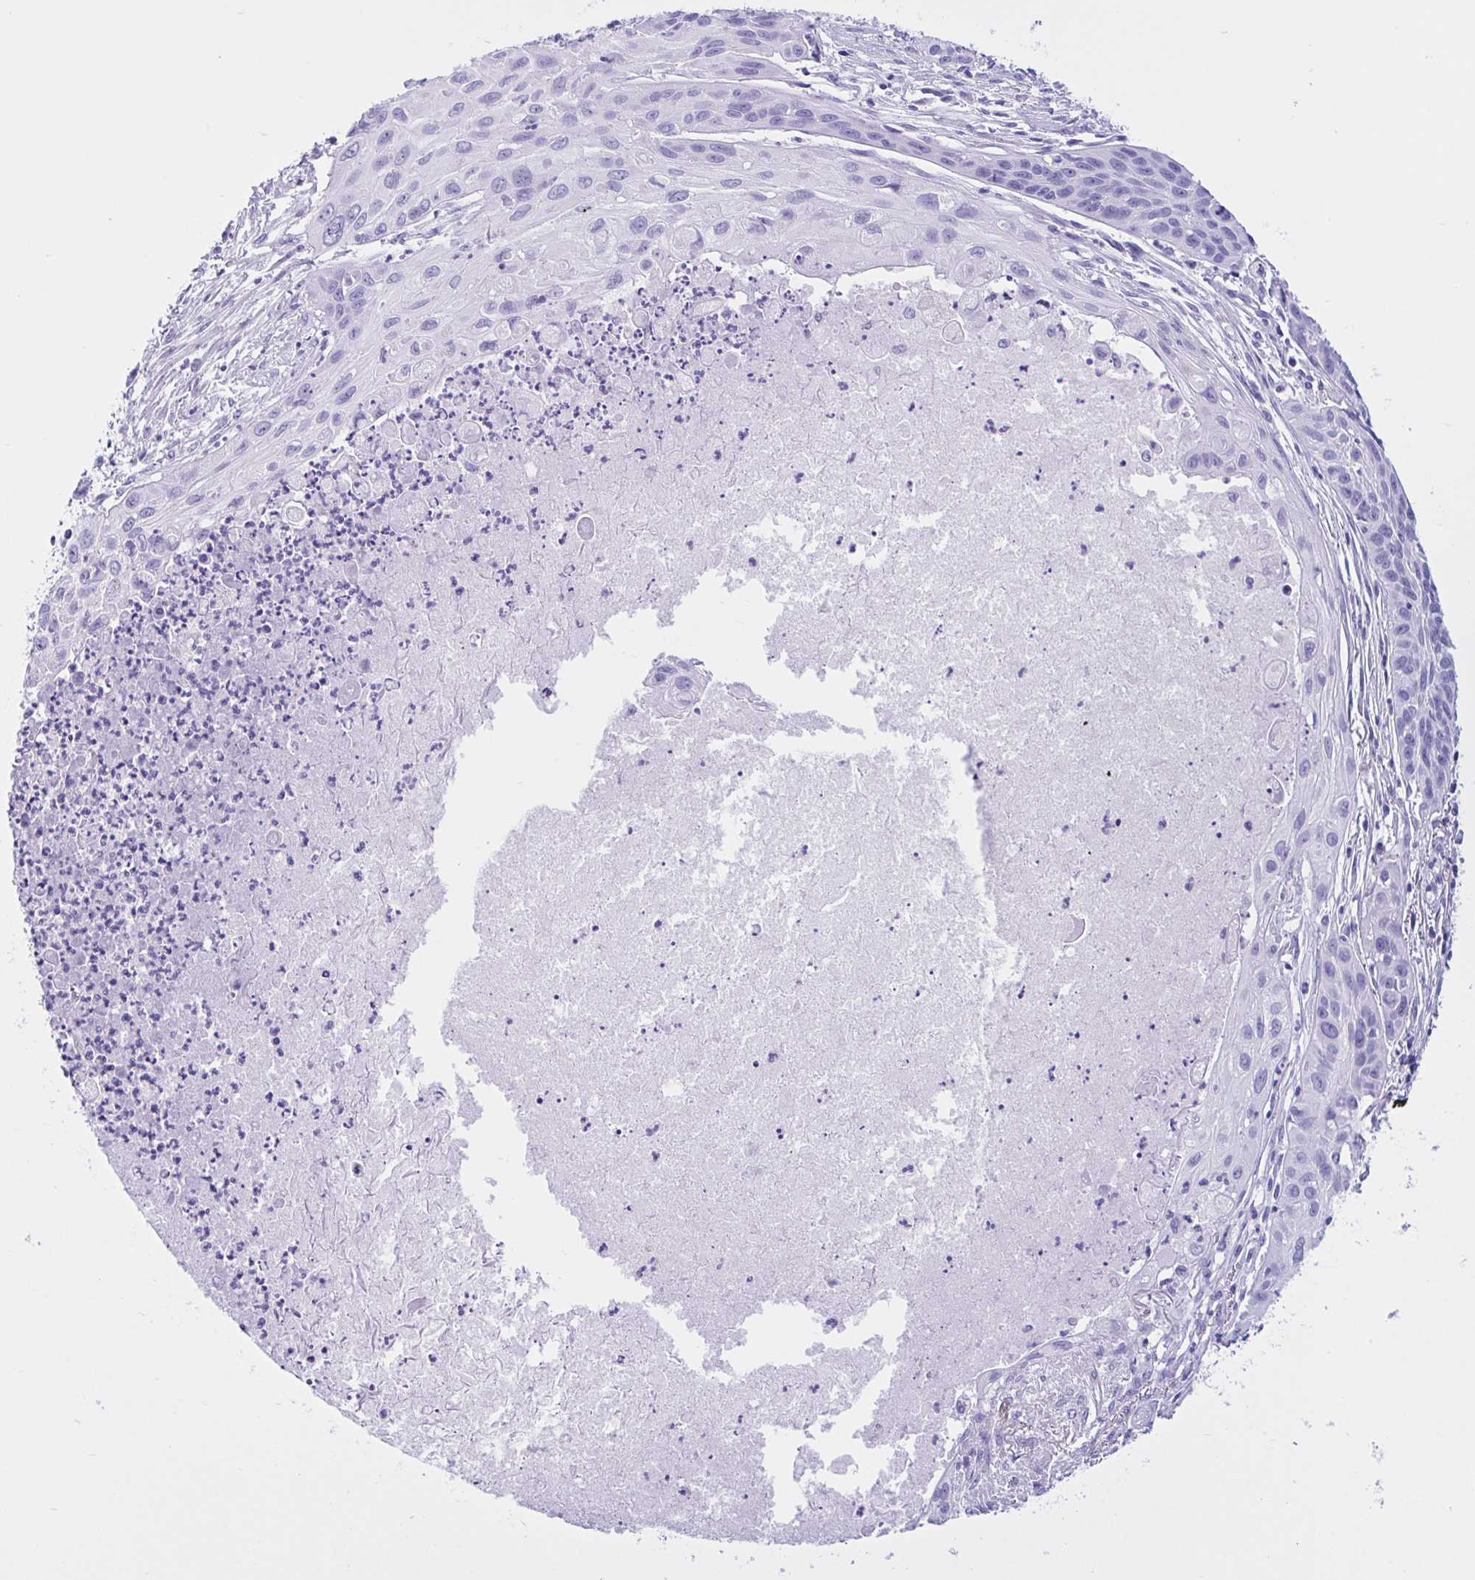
{"staining": {"intensity": "negative", "quantity": "none", "location": "none"}, "tissue": "lung cancer", "cell_type": "Tumor cells", "image_type": "cancer", "snomed": [{"axis": "morphology", "description": "Squamous cell carcinoma, NOS"}, {"axis": "topography", "description": "Lung"}], "caption": "High magnification brightfield microscopy of squamous cell carcinoma (lung) stained with DAB (brown) and counterstained with hematoxylin (blue): tumor cells show no significant expression. (Immunohistochemistry (ihc), brightfield microscopy, high magnification).", "gene": "IAPP", "patient": {"sex": "male", "age": 71}}